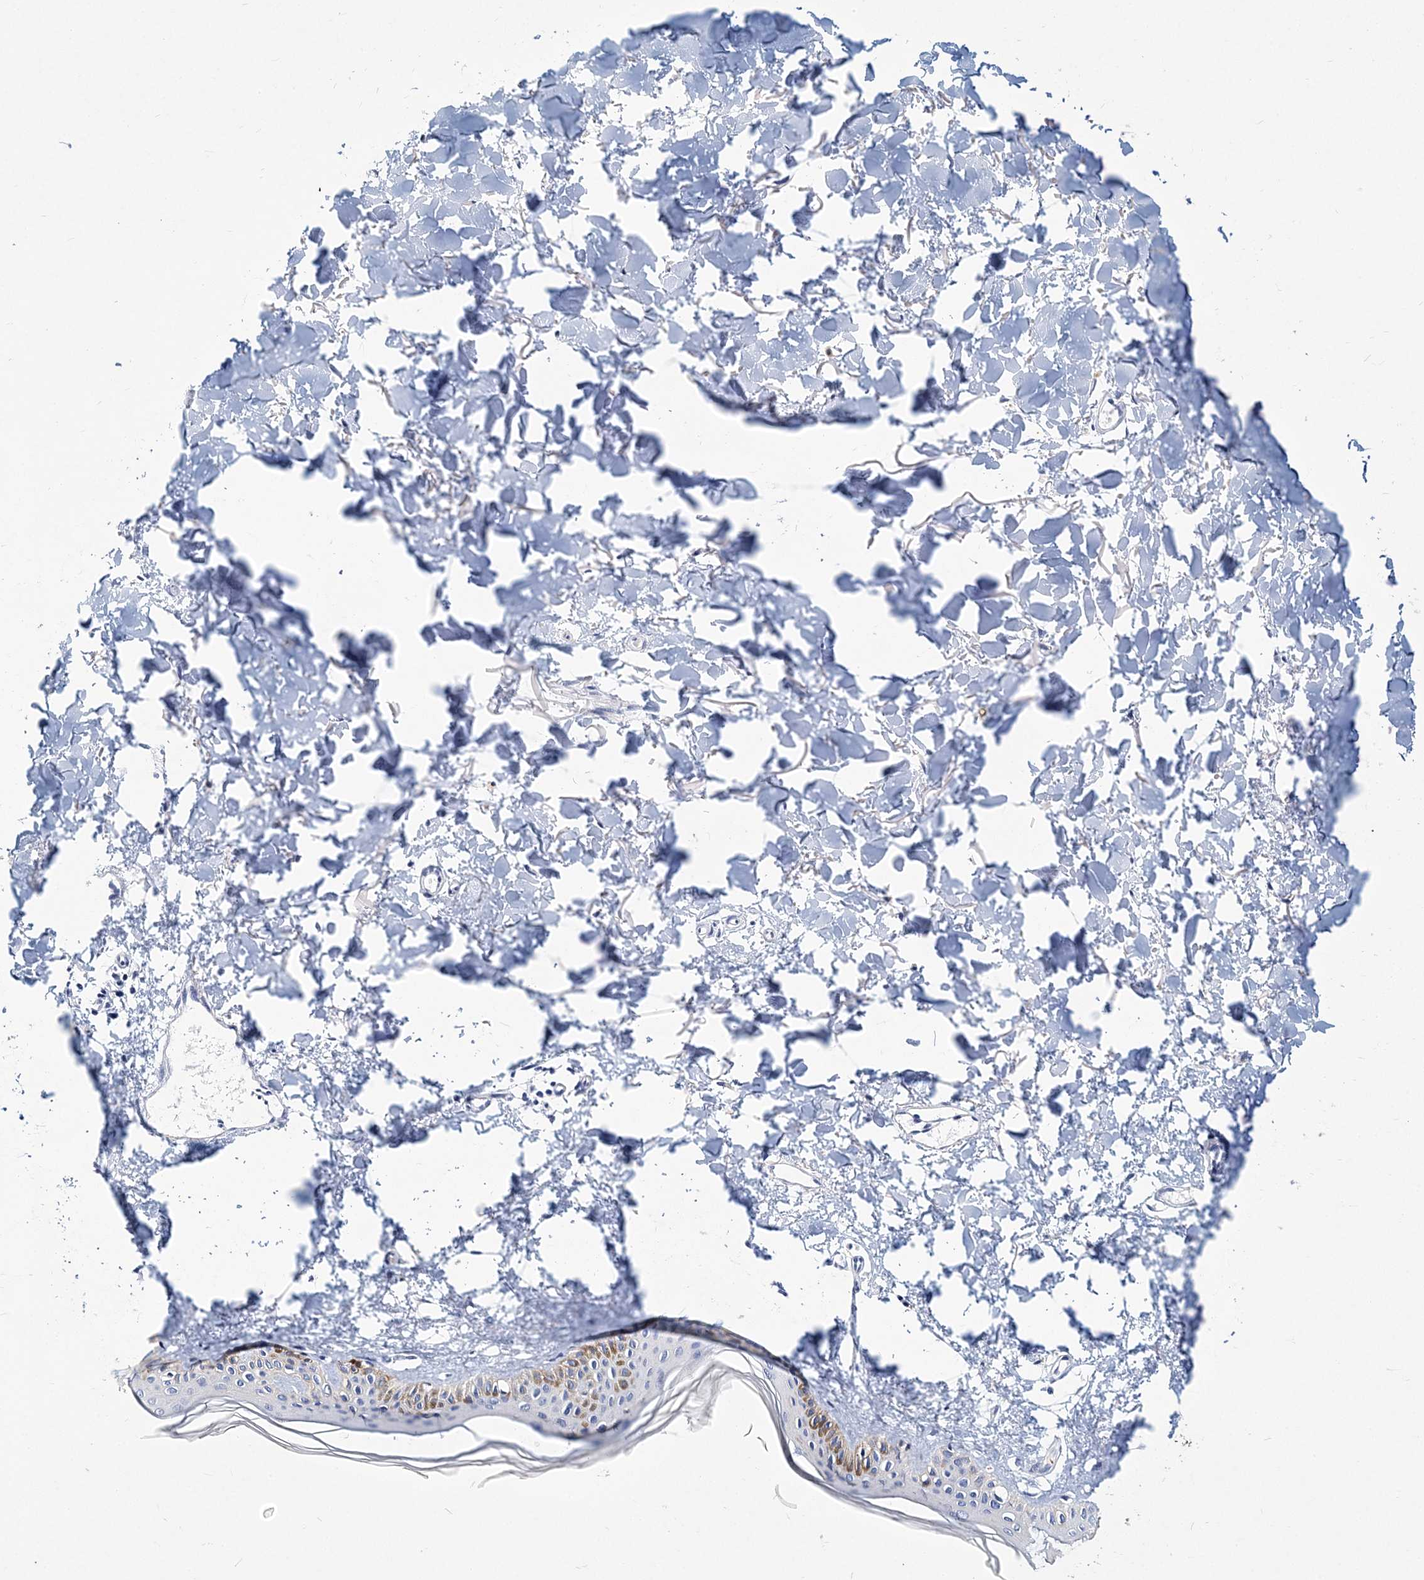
{"staining": {"intensity": "negative", "quantity": "none", "location": "none"}, "tissue": "skin", "cell_type": "Fibroblasts", "image_type": "normal", "snomed": [{"axis": "morphology", "description": "Normal tissue, NOS"}, {"axis": "topography", "description": "Skin"}], "caption": "High power microscopy image of an IHC image of normal skin, revealing no significant staining in fibroblasts.", "gene": "ITGA2B", "patient": {"sex": "female", "age": 58}}